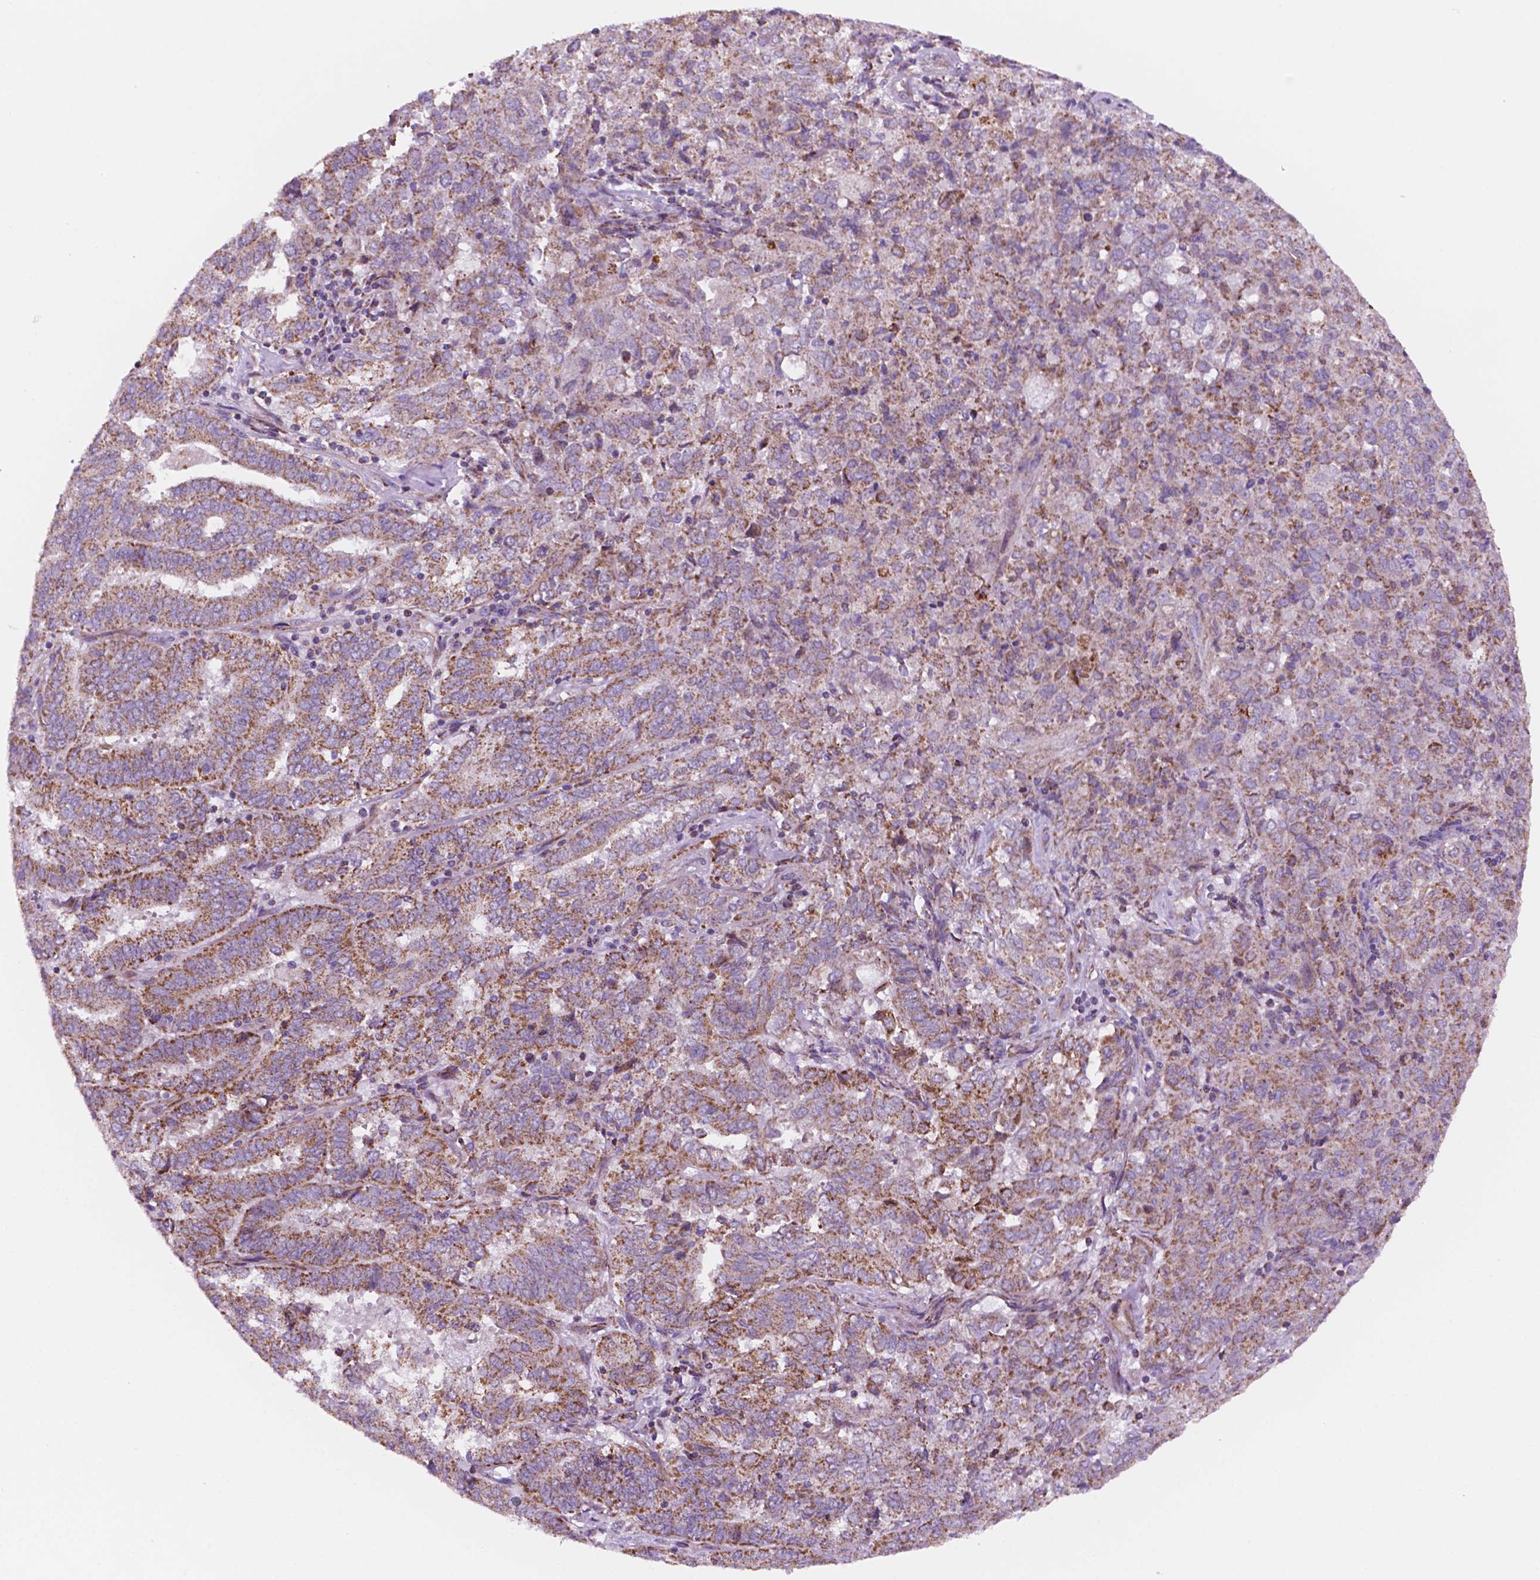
{"staining": {"intensity": "moderate", "quantity": ">75%", "location": "cytoplasmic/membranous"}, "tissue": "endometrial cancer", "cell_type": "Tumor cells", "image_type": "cancer", "snomed": [{"axis": "morphology", "description": "Adenocarcinoma, NOS"}, {"axis": "topography", "description": "Endometrium"}], "caption": "An IHC histopathology image of neoplastic tissue is shown. Protein staining in brown labels moderate cytoplasmic/membranous positivity in endometrial adenocarcinoma within tumor cells.", "gene": "GEMIN4", "patient": {"sex": "female", "age": 72}}